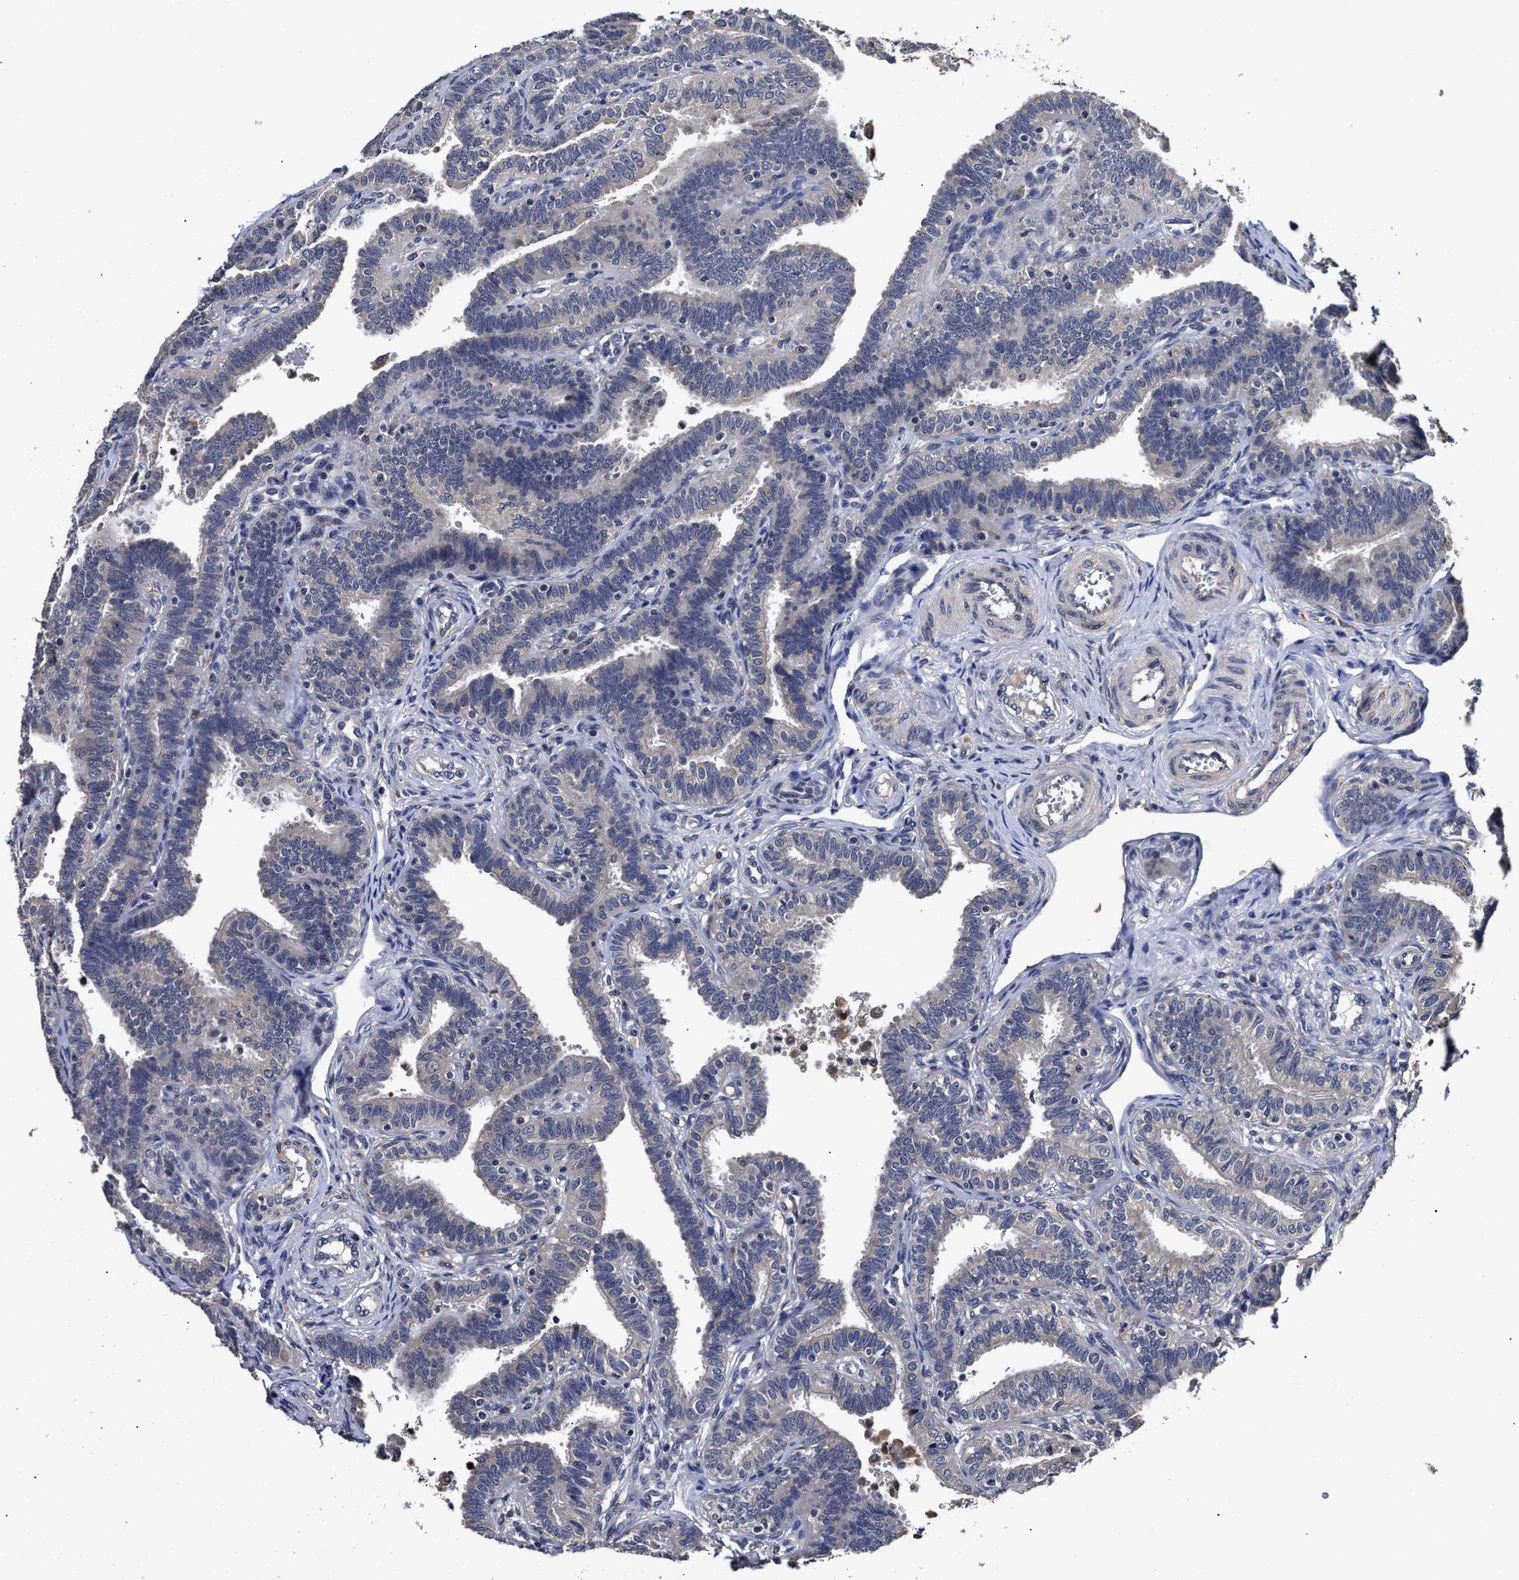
{"staining": {"intensity": "weak", "quantity": "<25%", "location": "cytoplasmic/membranous"}, "tissue": "fallopian tube", "cell_type": "Glandular cells", "image_type": "normal", "snomed": [{"axis": "morphology", "description": "Normal tissue, NOS"}, {"axis": "topography", "description": "Fallopian tube"}, {"axis": "topography", "description": "Placenta"}], "caption": "Micrograph shows no protein expression in glandular cells of benign fallopian tube. (Immunohistochemistry, brightfield microscopy, high magnification).", "gene": "SOCS5", "patient": {"sex": "female", "age": 34}}